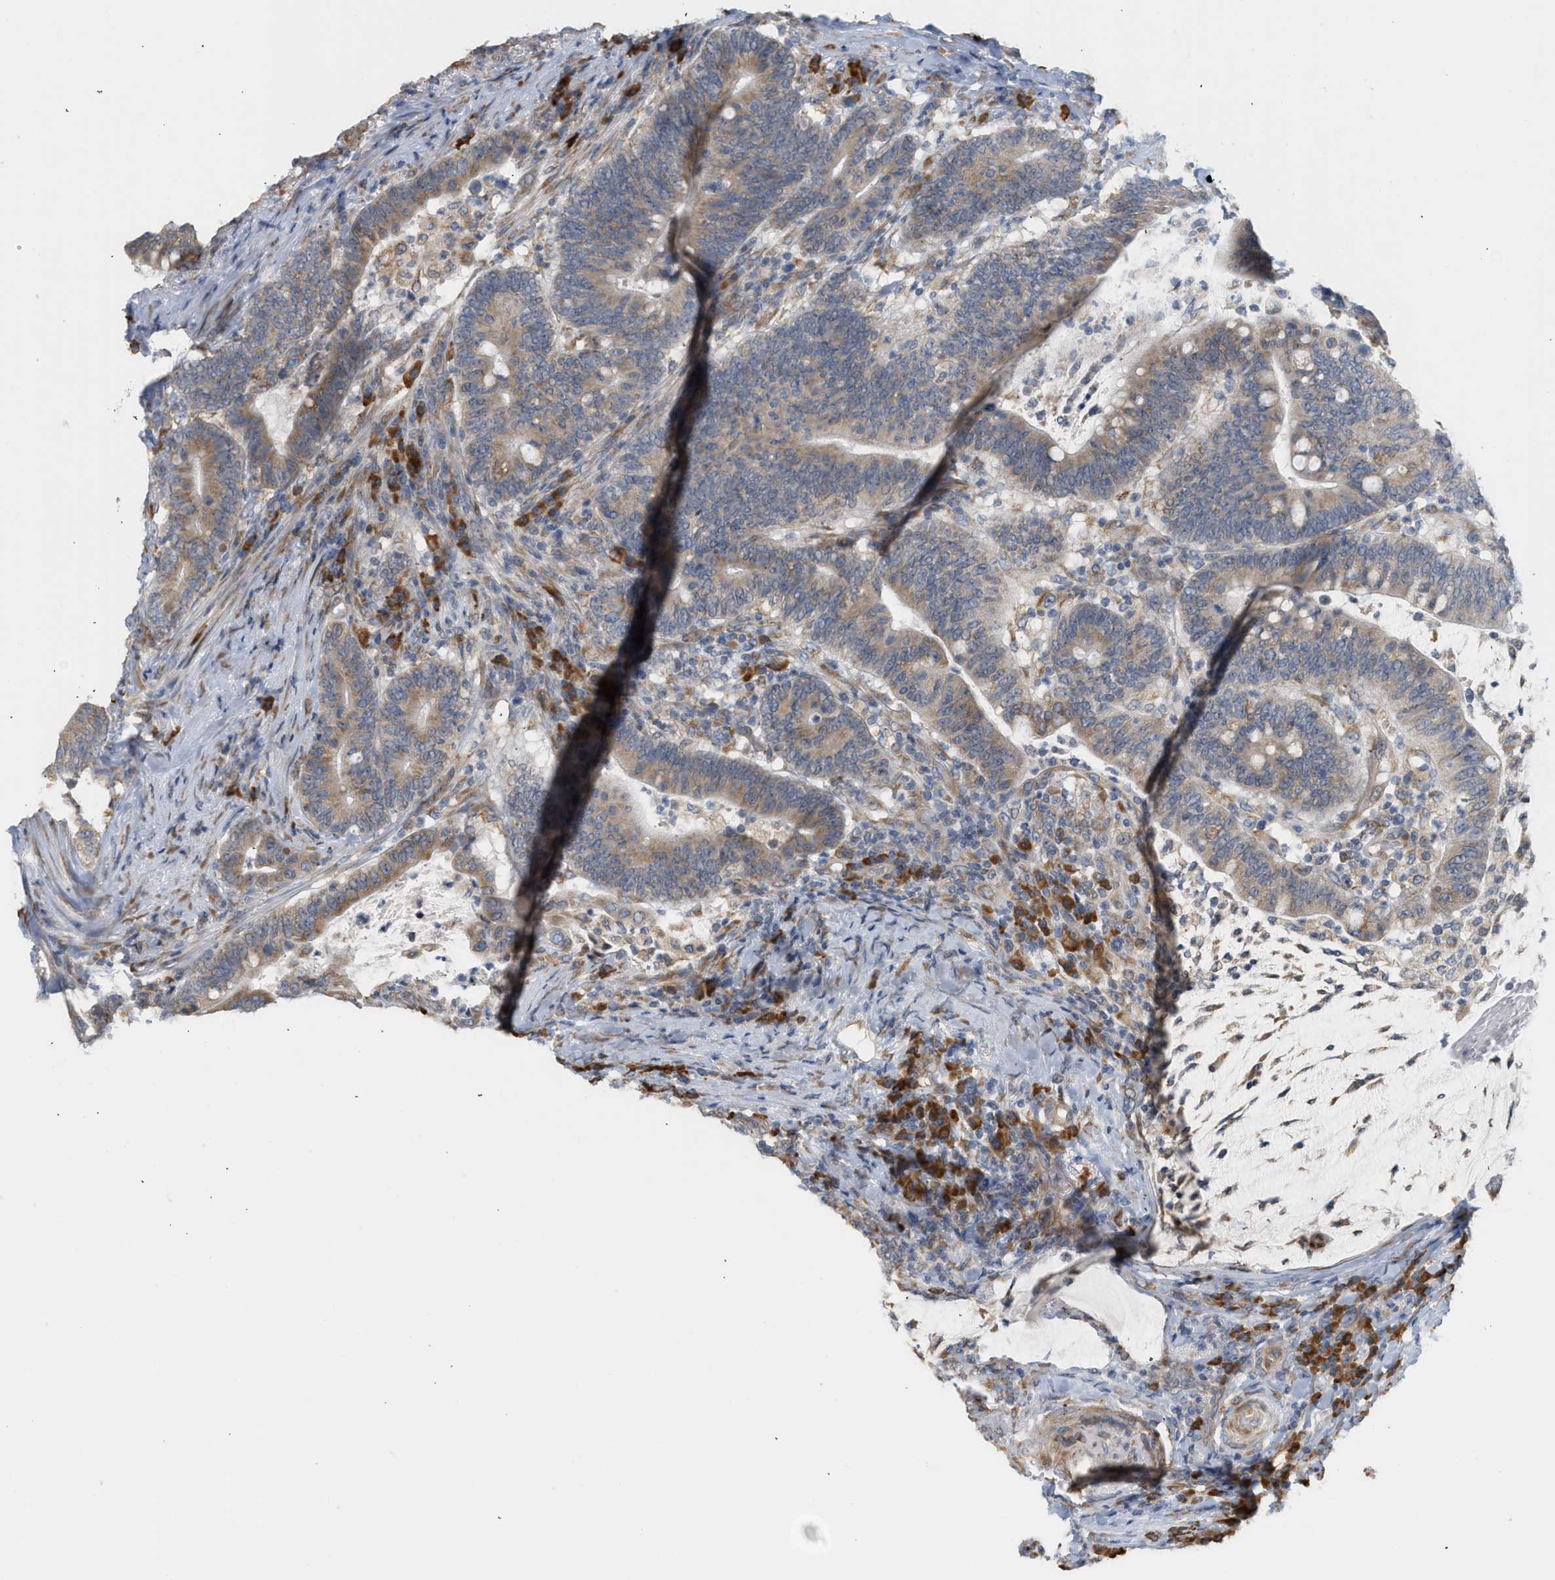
{"staining": {"intensity": "moderate", "quantity": ">75%", "location": "cytoplasmic/membranous"}, "tissue": "colorectal cancer", "cell_type": "Tumor cells", "image_type": "cancer", "snomed": [{"axis": "morphology", "description": "Normal tissue, NOS"}, {"axis": "morphology", "description": "Adenocarcinoma, NOS"}, {"axis": "topography", "description": "Colon"}], "caption": "An immunohistochemistry image of tumor tissue is shown. Protein staining in brown labels moderate cytoplasmic/membranous positivity in adenocarcinoma (colorectal) within tumor cells.", "gene": "SVOP", "patient": {"sex": "female", "age": 66}}